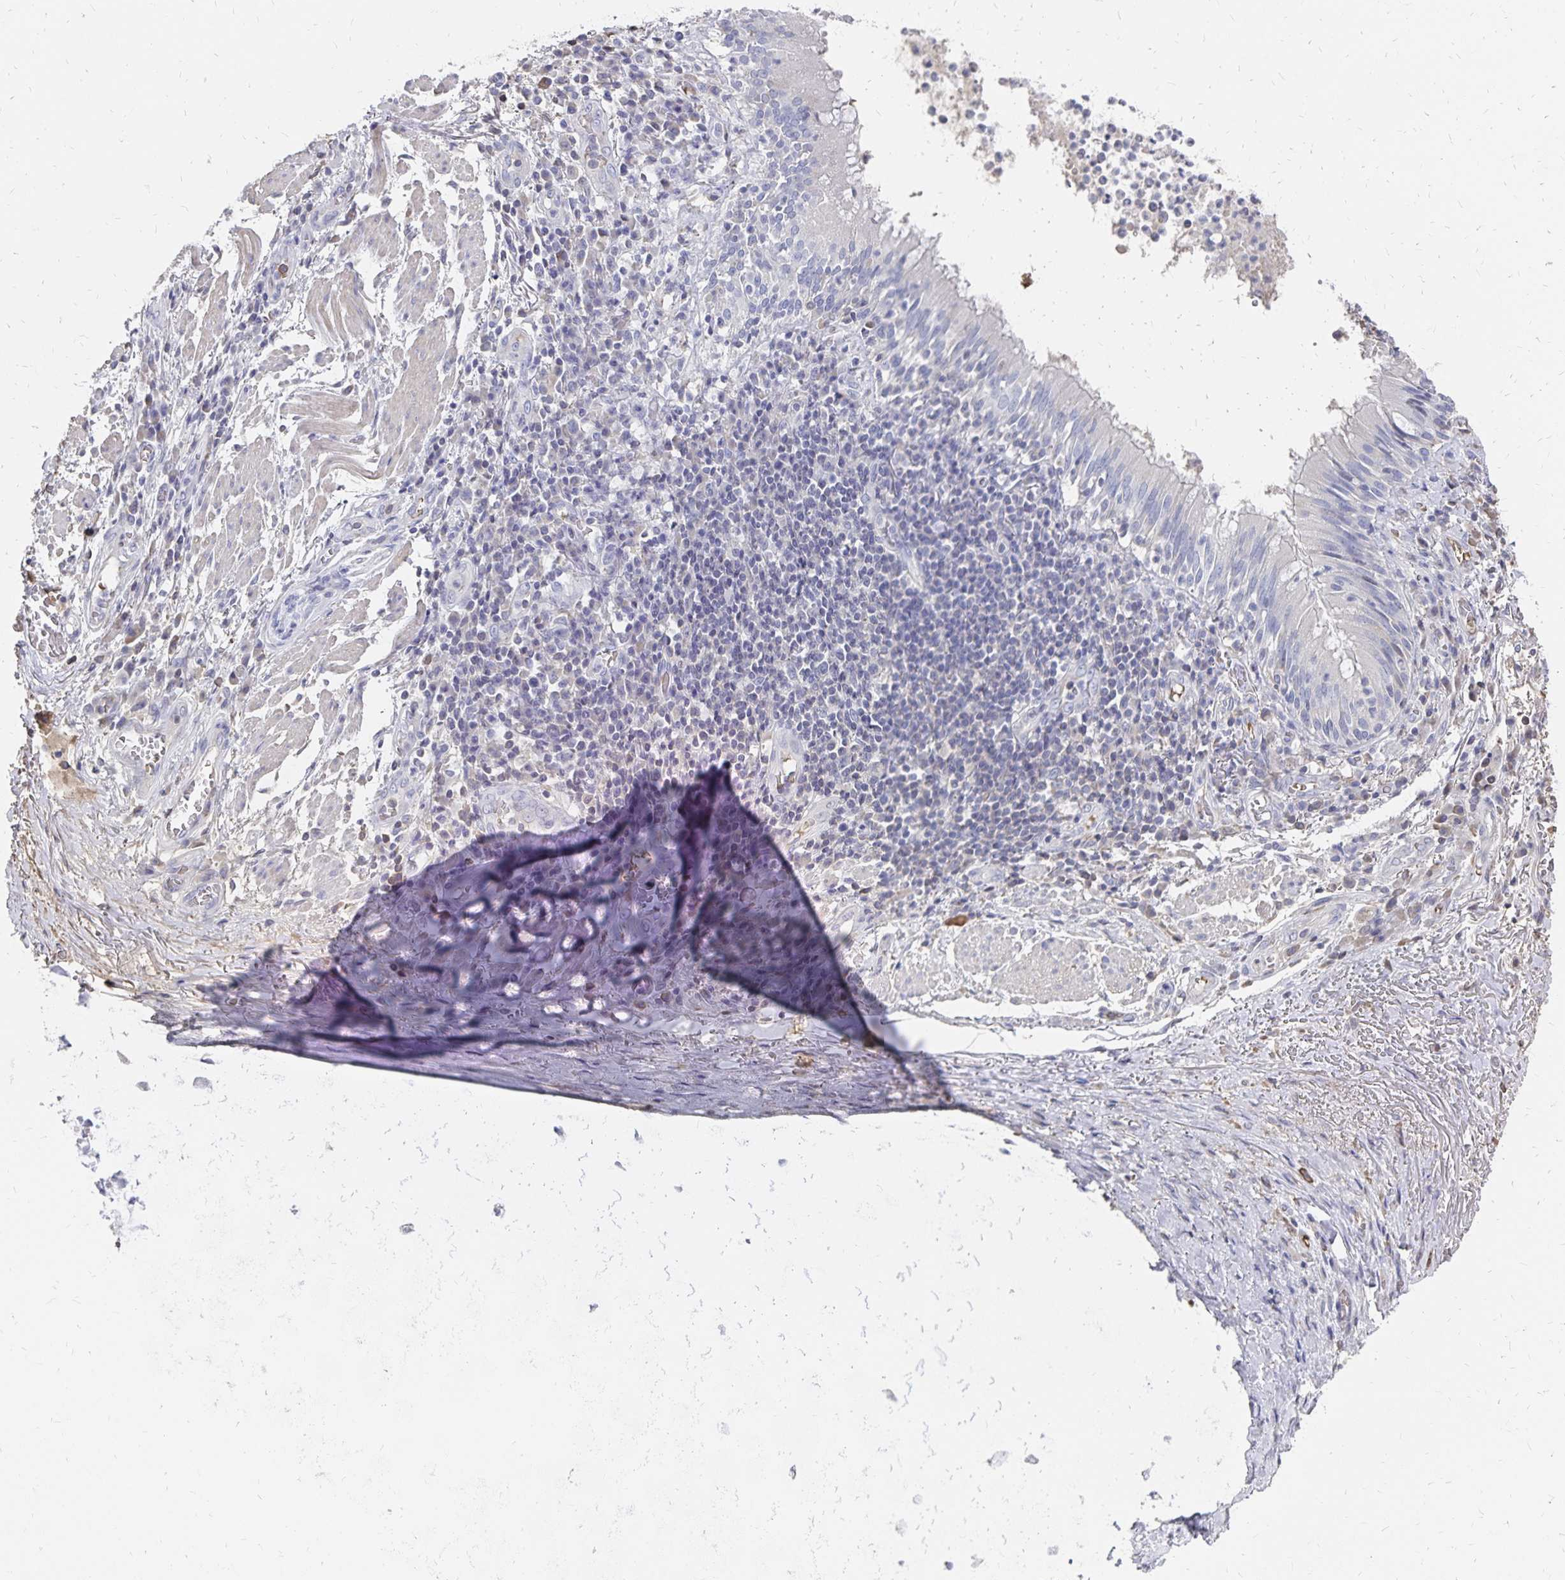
{"staining": {"intensity": "weak", "quantity": "<25%", "location": "cytoplasmic/membranous"}, "tissue": "adipose tissue", "cell_type": "Adipocytes", "image_type": "normal", "snomed": [{"axis": "morphology", "description": "Normal tissue, NOS"}, {"axis": "topography", "description": "Lymph node"}, {"axis": "topography", "description": "Bronchus"}], "caption": "High magnification brightfield microscopy of normal adipose tissue stained with DAB (brown) and counterstained with hematoxylin (blue): adipocytes show no significant expression. (DAB (3,3'-diaminobenzidine) immunohistochemistry (IHC), high magnification).", "gene": "KISS1", "patient": {"sex": "male", "age": 56}}